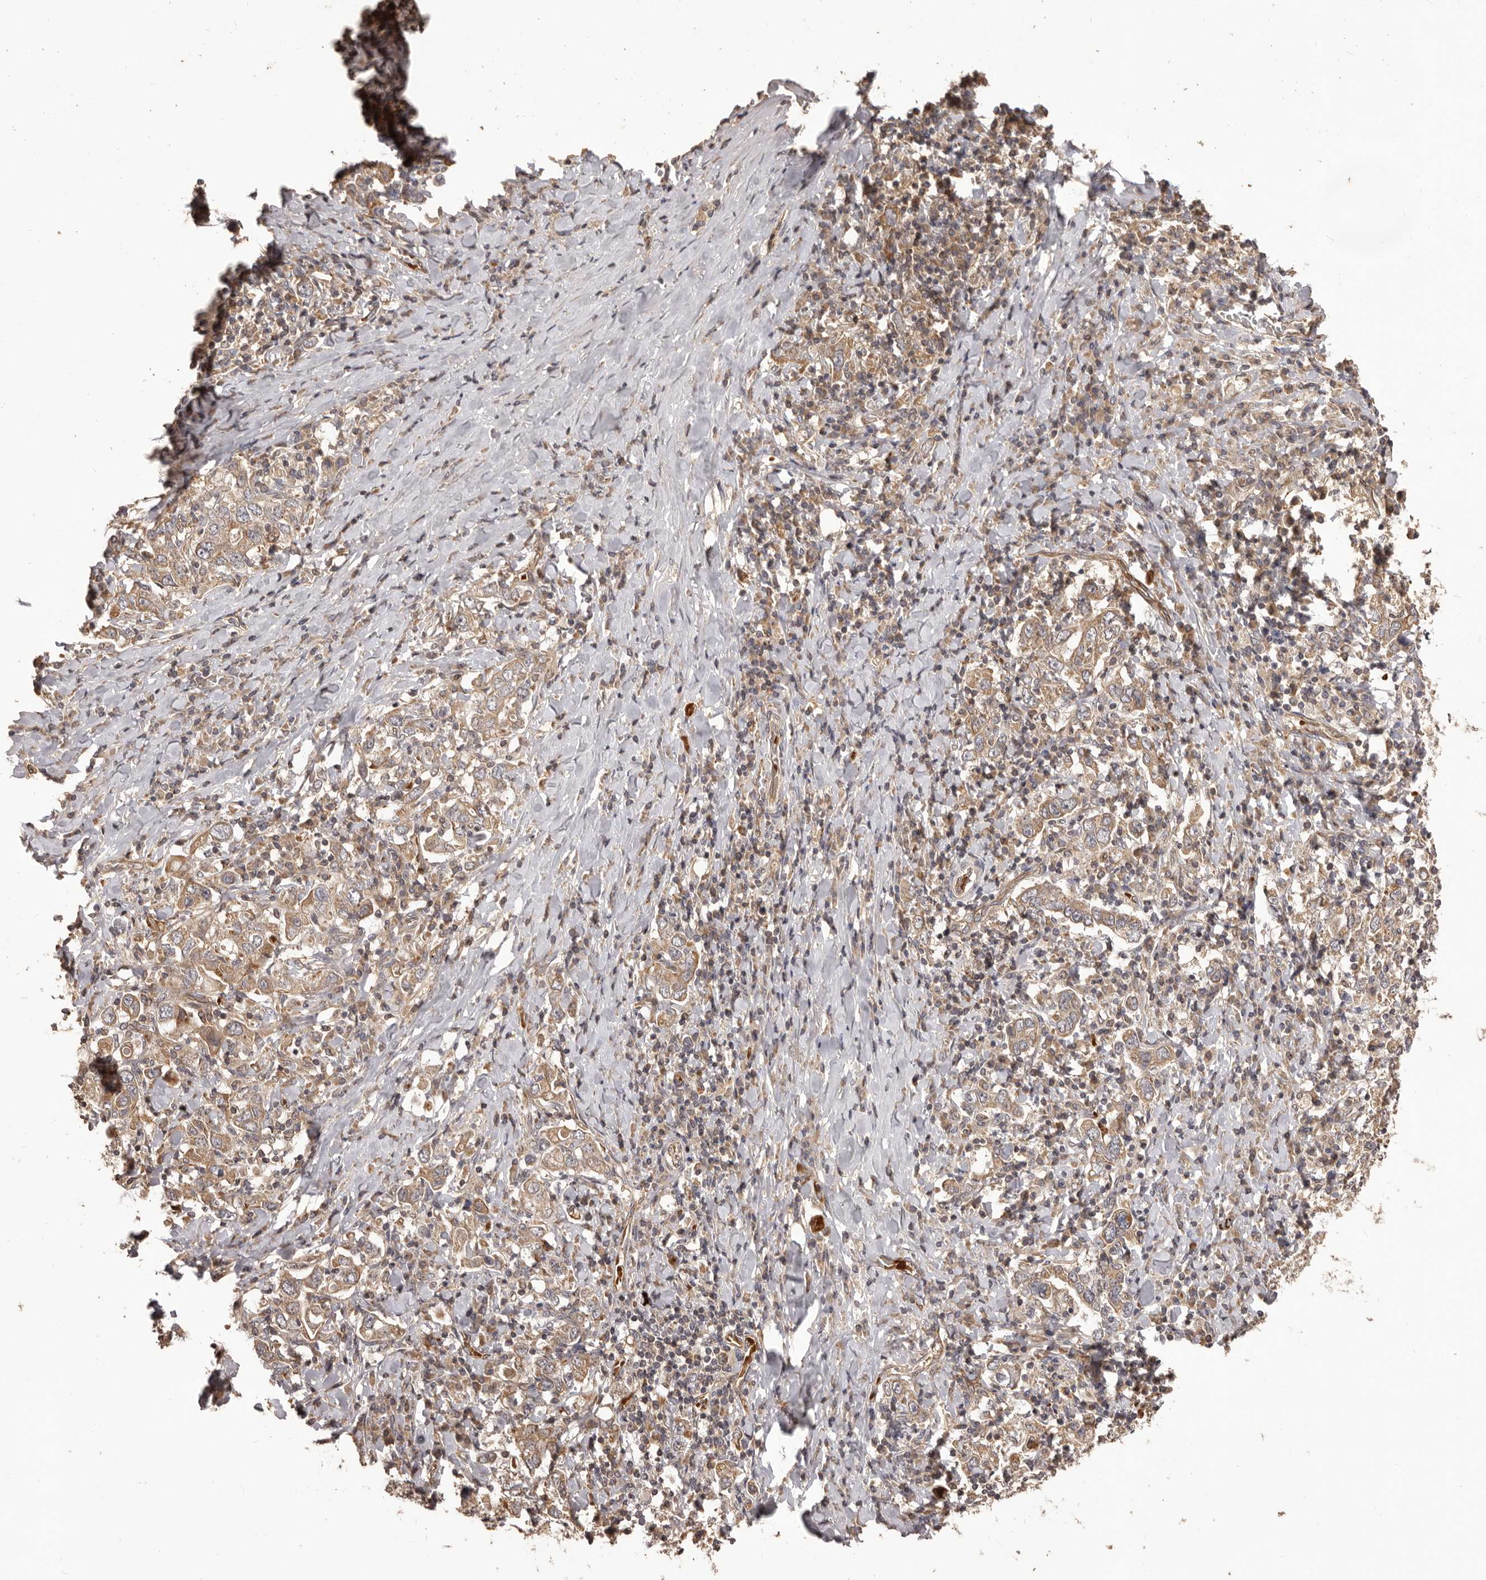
{"staining": {"intensity": "moderate", "quantity": ">75%", "location": "cytoplasmic/membranous"}, "tissue": "stomach cancer", "cell_type": "Tumor cells", "image_type": "cancer", "snomed": [{"axis": "morphology", "description": "Adenocarcinoma, NOS"}, {"axis": "topography", "description": "Stomach, upper"}], "caption": "The histopathology image exhibits a brown stain indicating the presence of a protein in the cytoplasmic/membranous of tumor cells in stomach cancer. (IHC, brightfield microscopy, high magnification).", "gene": "QRSL1", "patient": {"sex": "male", "age": 62}}